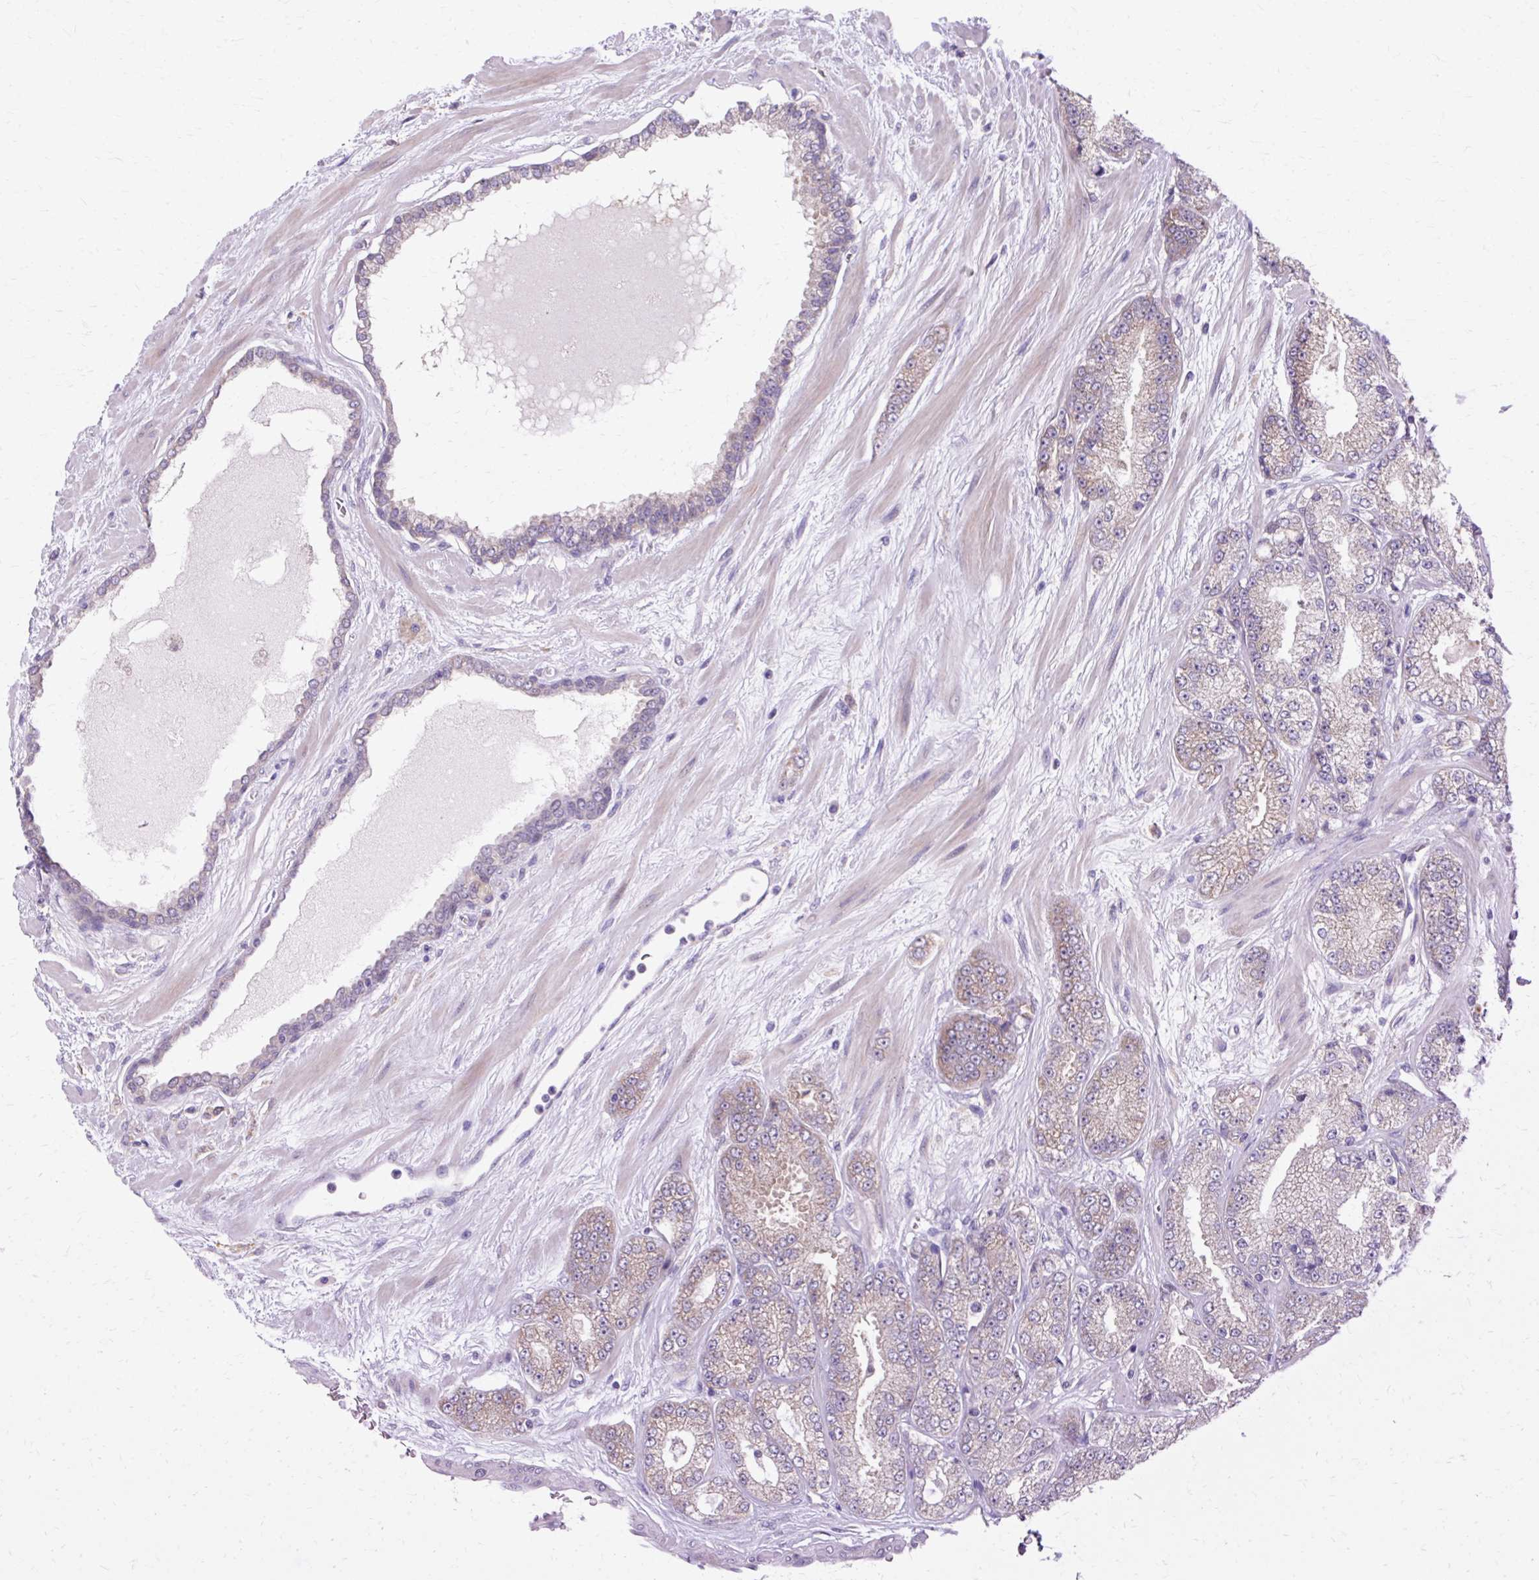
{"staining": {"intensity": "weak", "quantity": "<25%", "location": "cytoplasmic/membranous"}, "tissue": "prostate cancer", "cell_type": "Tumor cells", "image_type": "cancer", "snomed": [{"axis": "morphology", "description": "Adenocarcinoma, High grade"}, {"axis": "topography", "description": "Prostate"}], "caption": "Human prostate adenocarcinoma (high-grade) stained for a protein using IHC demonstrates no expression in tumor cells.", "gene": "GEMIN2", "patient": {"sex": "male", "age": 68}}